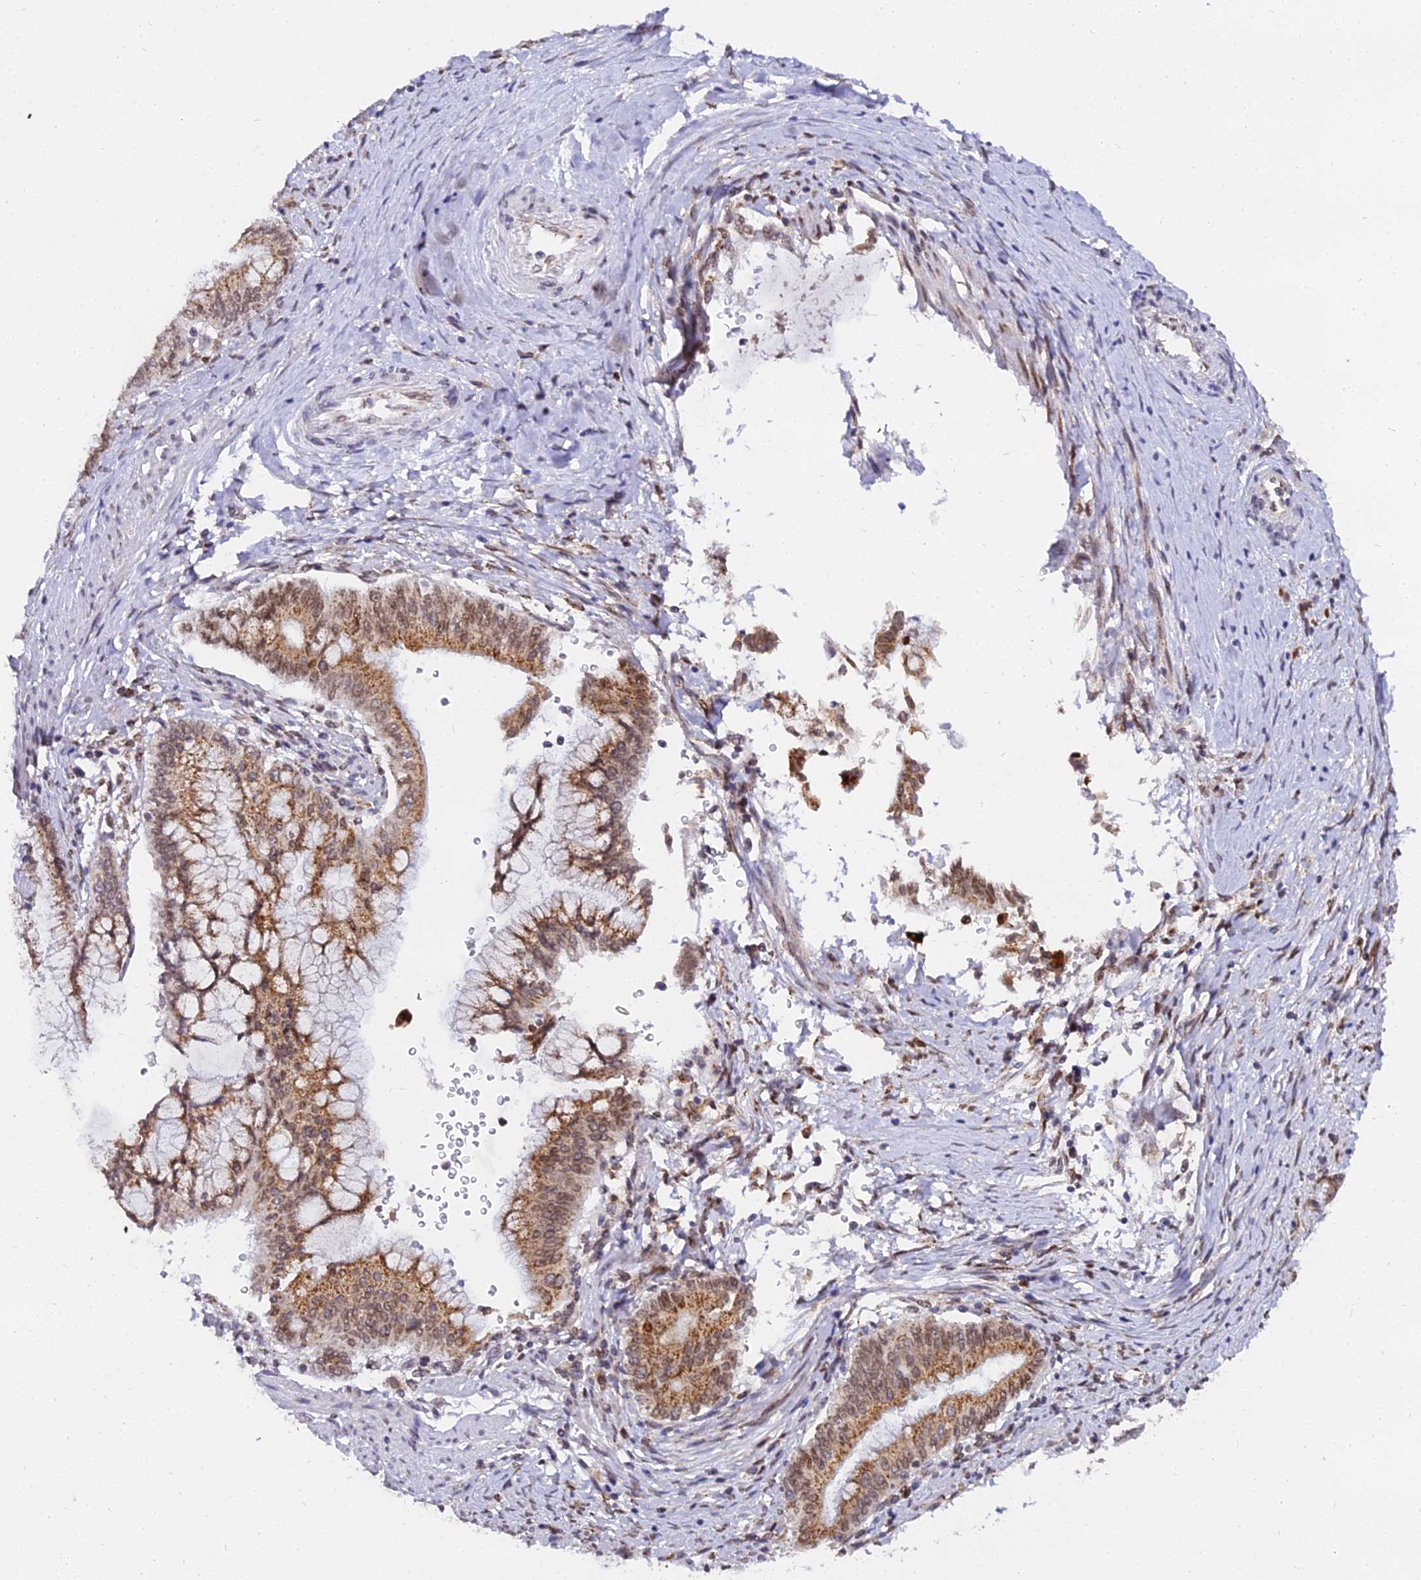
{"staining": {"intensity": "moderate", "quantity": ">75%", "location": "cytoplasmic/membranous,nuclear"}, "tissue": "pancreatic cancer", "cell_type": "Tumor cells", "image_type": "cancer", "snomed": [{"axis": "morphology", "description": "Adenocarcinoma, NOS"}, {"axis": "topography", "description": "Pancreas"}], "caption": "Immunohistochemistry (IHC) of pancreatic cancer (adenocarcinoma) reveals medium levels of moderate cytoplasmic/membranous and nuclear staining in approximately >75% of tumor cells. The protein is stained brown, and the nuclei are stained in blue (DAB IHC with brightfield microscopy, high magnification).", "gene": "RNF121", "patient": {"sex": "male", "age": 46}}